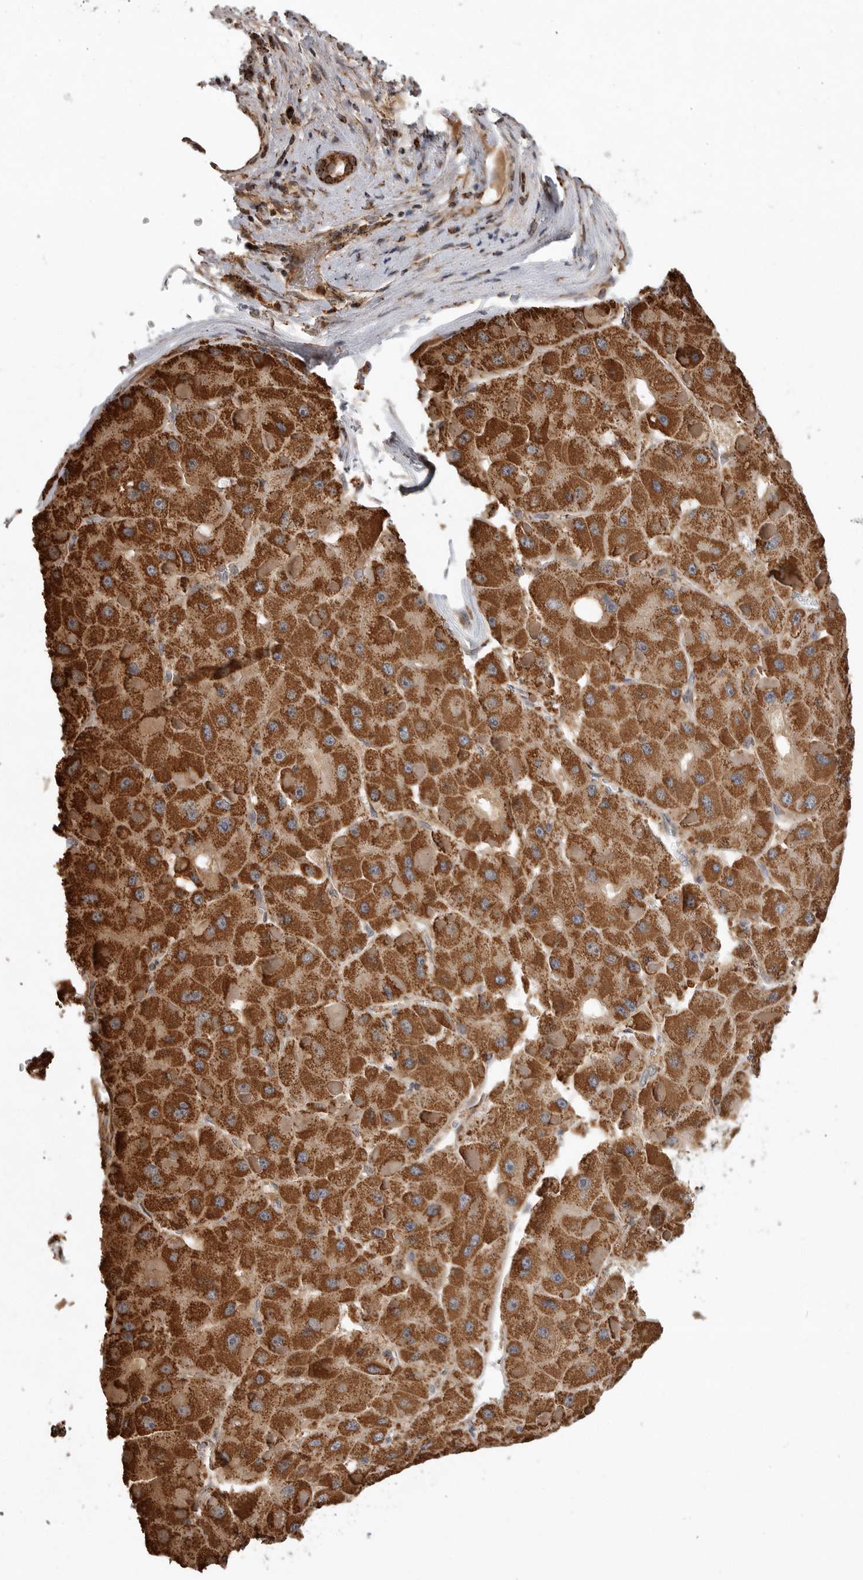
{"staining": {"intensity": "strong", "quantity": ">75%", "location": "cytoplasmic/membranous"}, "tissue": "liver cancer", "cell_type": "Tumor cells", "image_type": "cancer", "snomed": [{"axis": "morphology", "description": "Carcinoma, Hepatocellular, NOS"}, {"axis": "topography", "description": "Liver"}], "caption": "This histopathology image exhibits IHC staining of hepatocellular carcinoma (liver), with high strong cytoplasmic/membranous positivity in approximately >75% of tumor cells.", "gene": "GCNT2", "patient": {"sex": "female", "age": 73}}